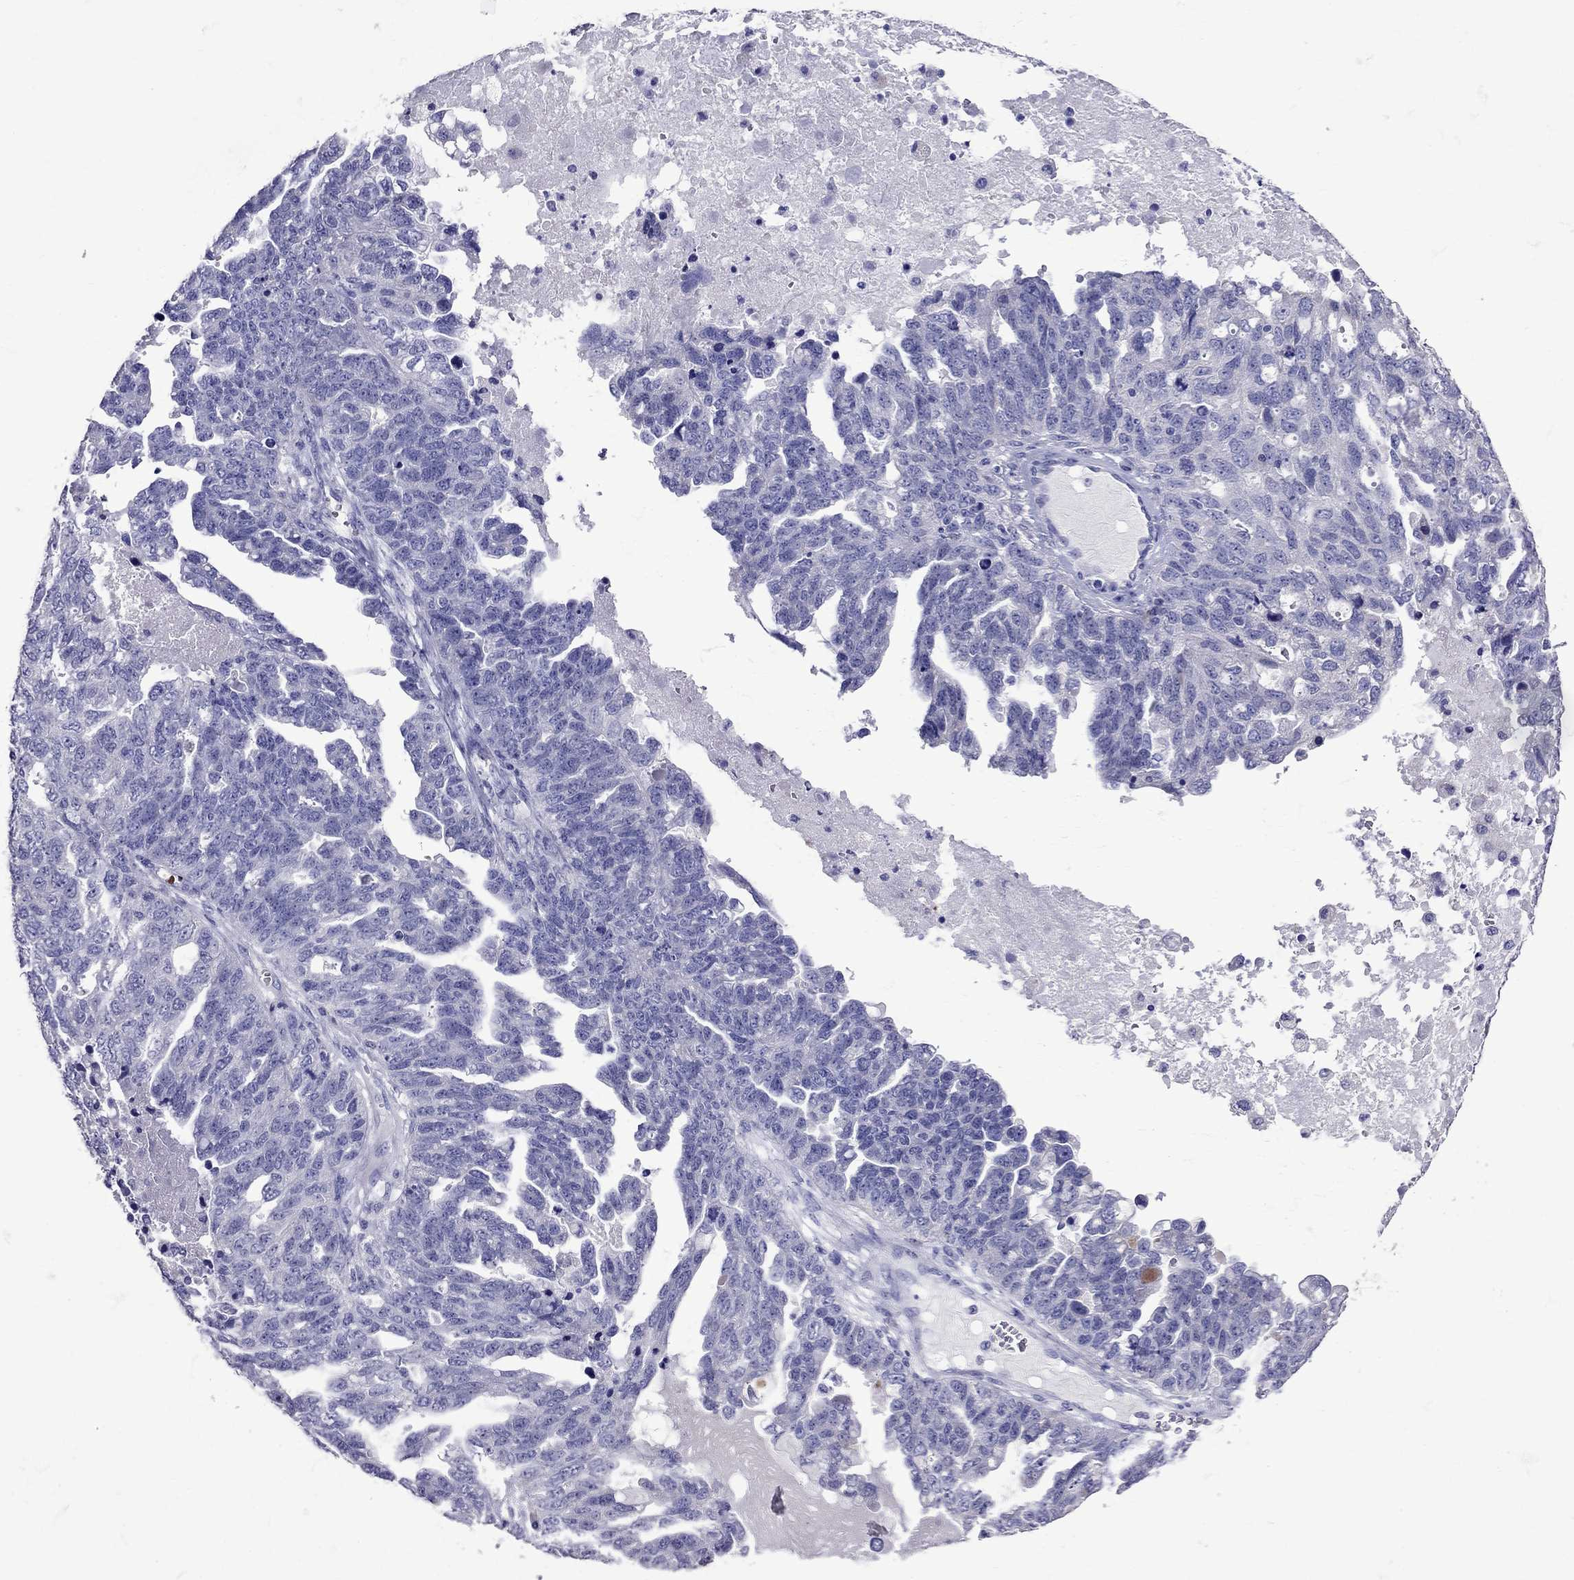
{"staining": {"intensity": "negative", "quantity": "none", "location": "none"}, "tissue": "ovarian cancer", "cell_type": "Tumor cells", "image_type": "cancer", "snomed": [{"axis": "morphology", "description": "Cystadenocarcinoma, serous, NOS"}, {"axis": "topography", "description": "Ovary"}], "caption": "This is a micrograph of immunohistochemistry (IHC) staining of ovarian cancer, which shows no expression in tumor cells. (DAB IHC visualized using brightfield microscopy, high magnification).", "gene": "TBR1", "patient": {"sex": "female", "age": 71}}